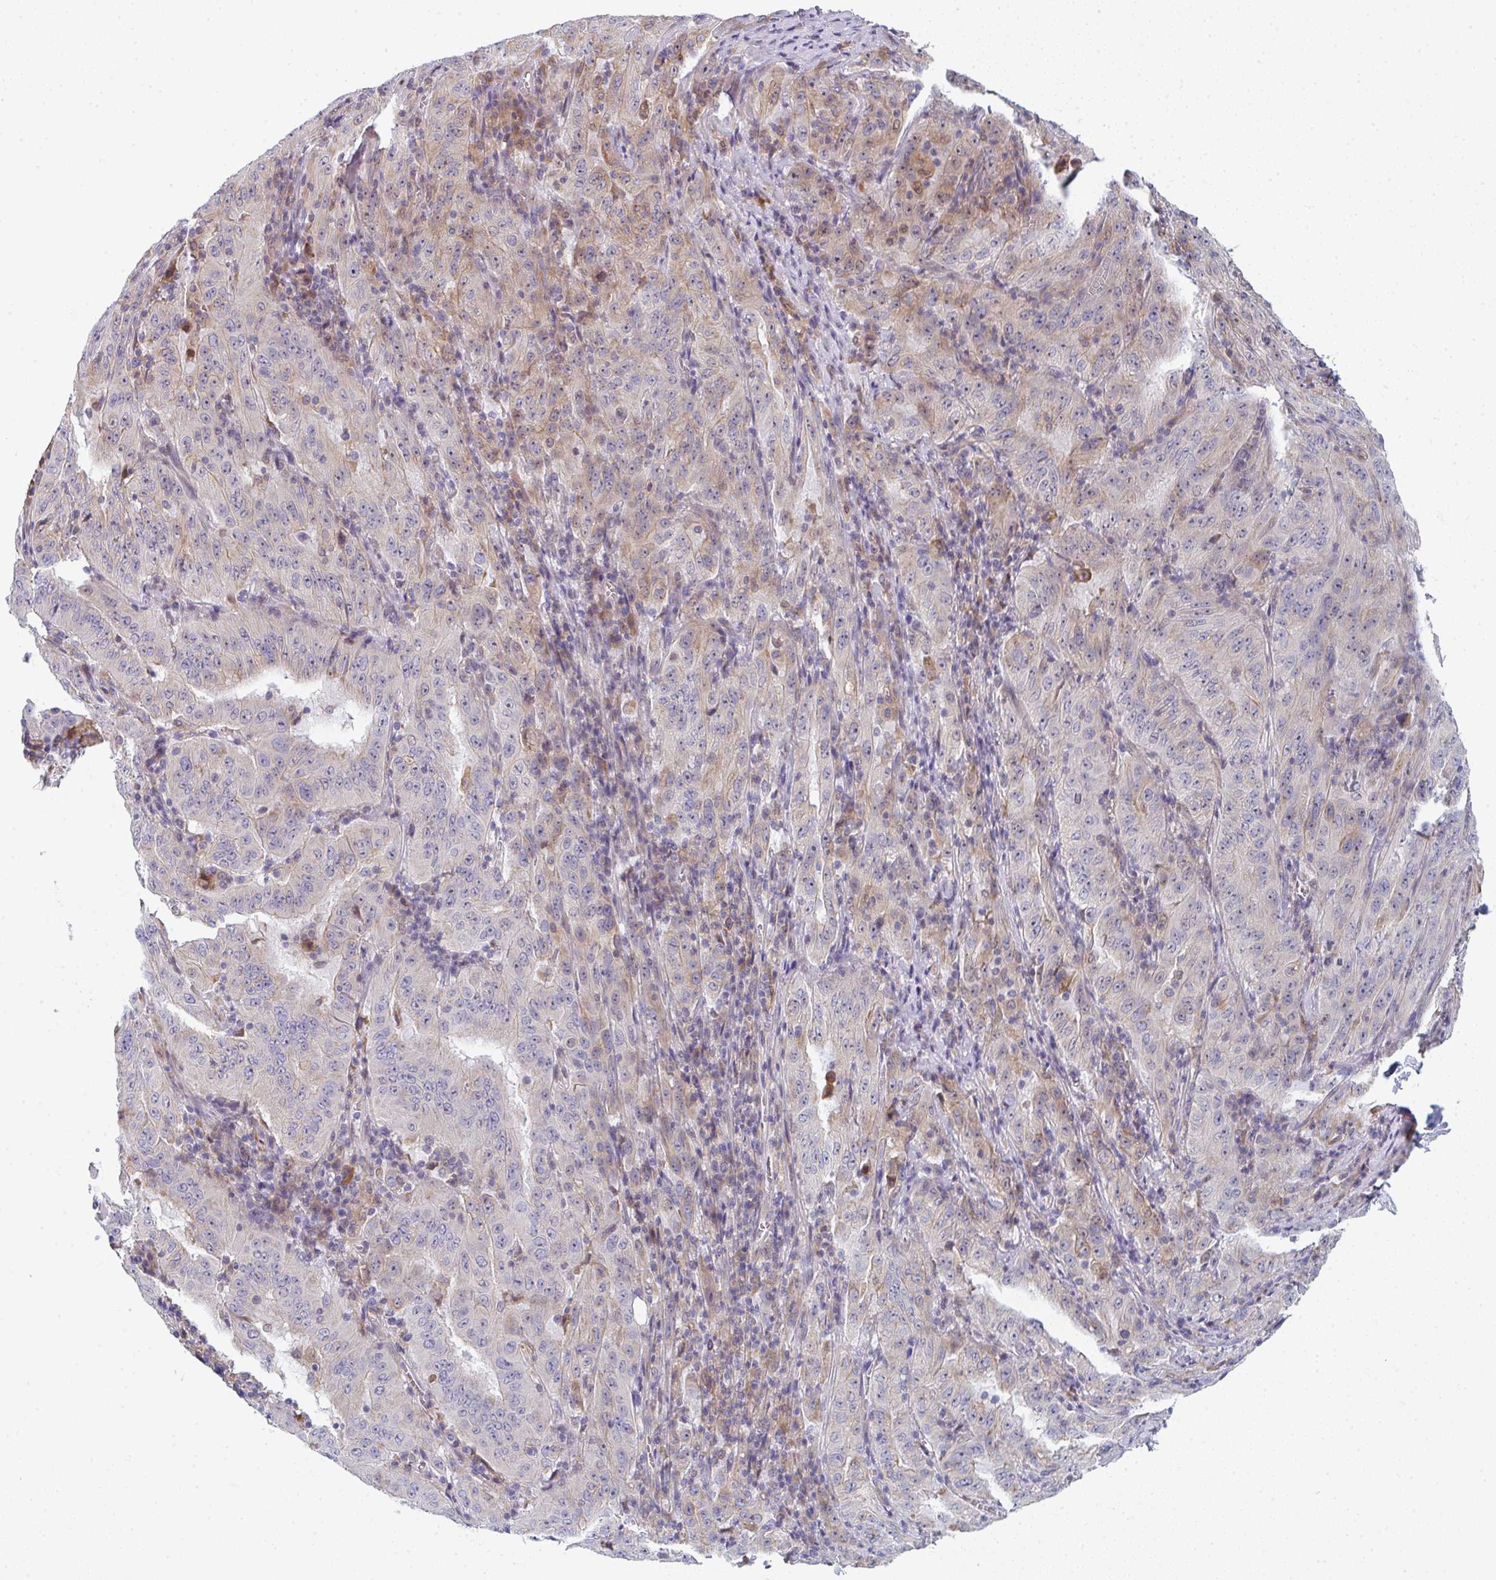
{"staining": {"intensity": "weak", "quantity": "25%-75%", "location": "cytoplasmic/membranous"}, "tissue": "pancreatic cancer", "cell_type": "Tumor cells", "image_type": "cancer", "snomed": [{"axis": "morphology", "description": "Adenocarcinoma, NOS"}, {"axis": "topography", "description": "Pancreas"}], "caption": "Pancreatic cancer (adenocarcinoma) stained with immunohistochemistry (IHC) demonstrates weak cytoplasmic/membranous positivity in about 25%-75% of tumor cells.", "gene": "KLHL33", "patient": {"sex": "male", "age": 63}}